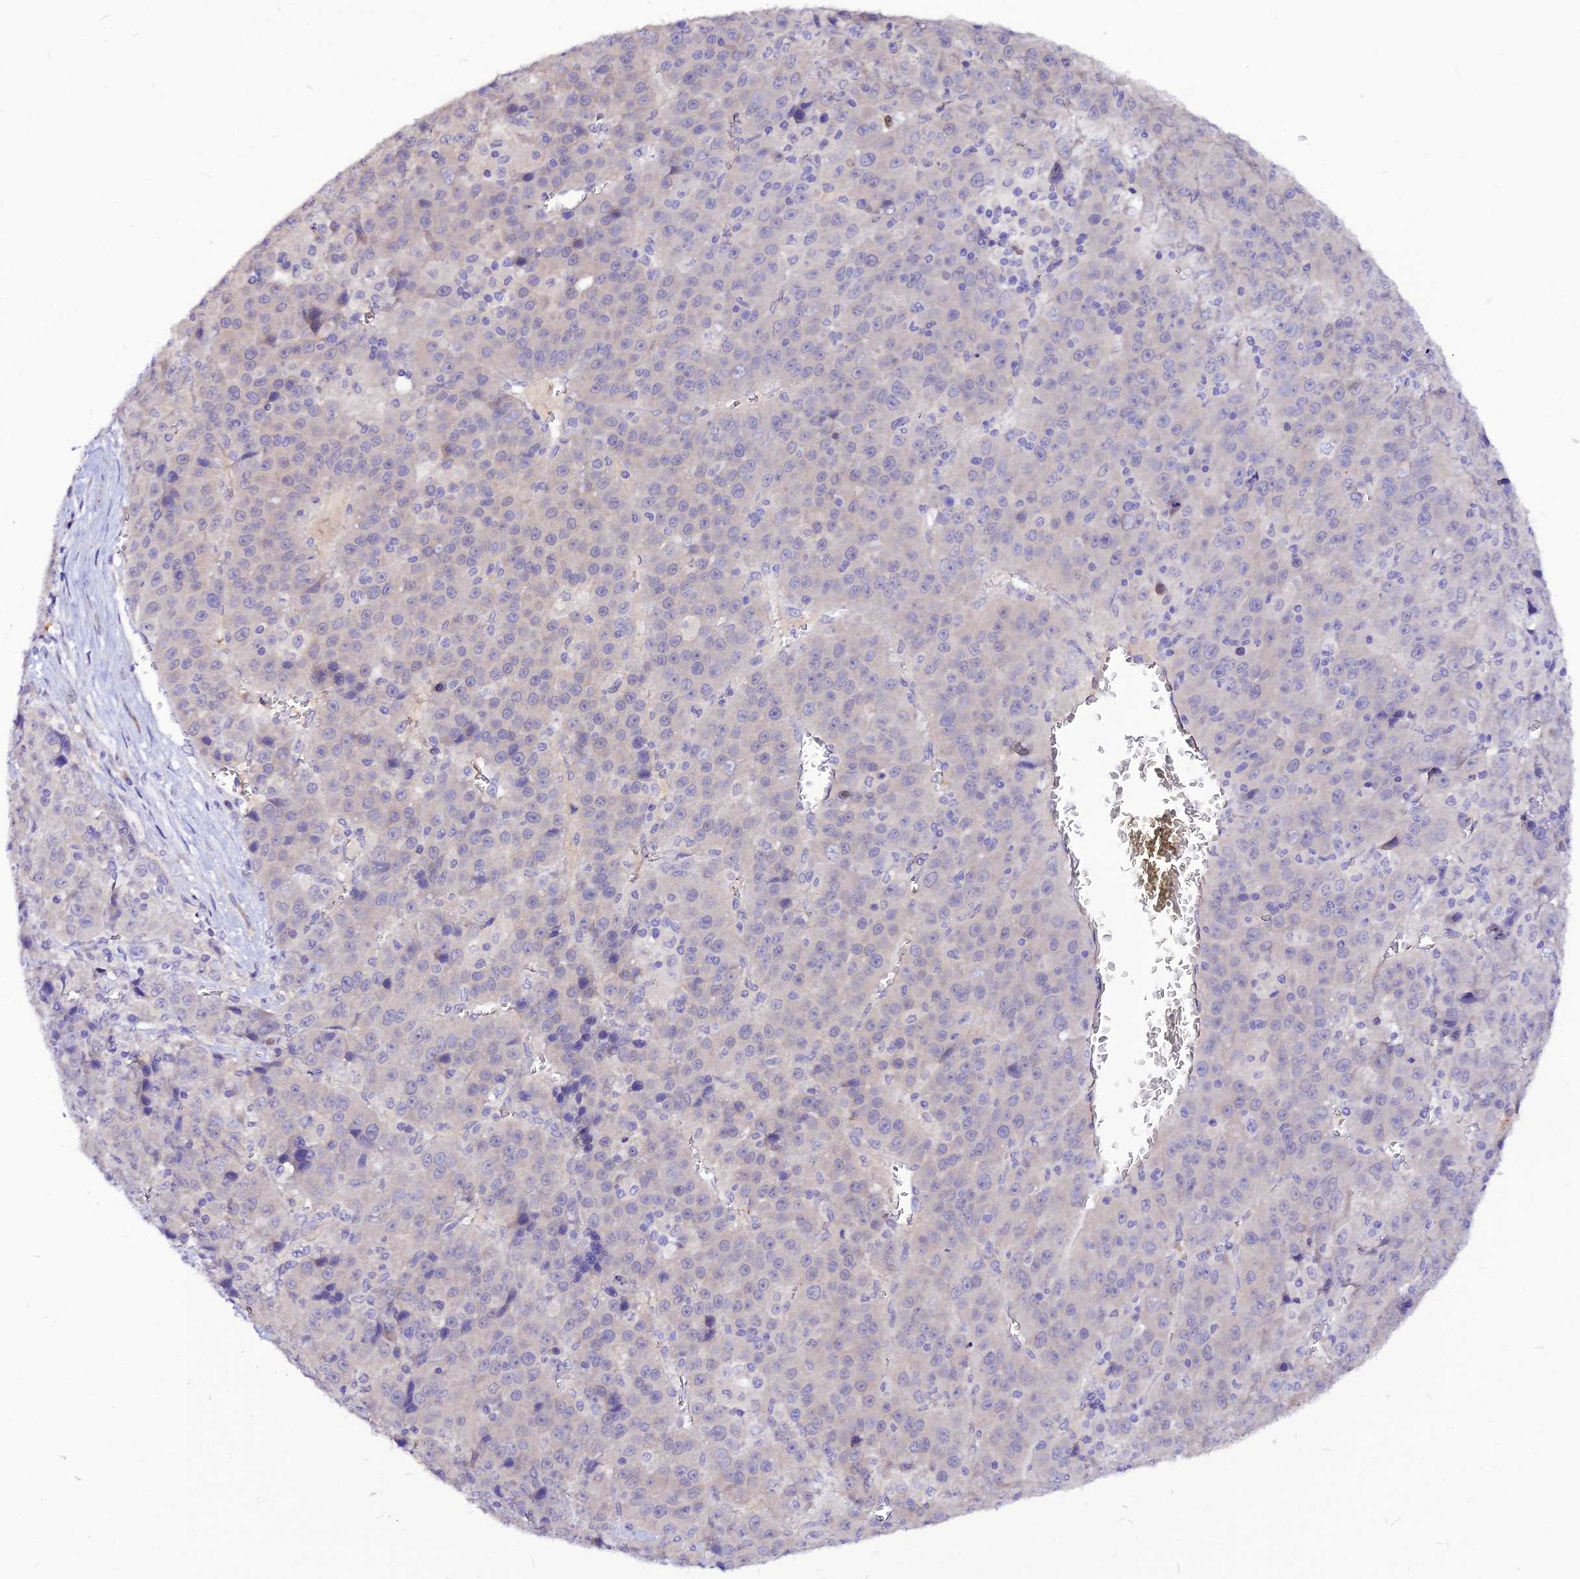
{"staining": {"intensity": "negative", "quantity": "none", "location": "none"}, "tissue": "liver cancer", "cell_type": "Tumor cells", "image_type": "cancer", "snomed": [{"axis": "morphology", "description": "Carcinoma, Hepatocellular, NOS"}, {"axis": "topography", "description": "Liver"}], "caption": "Tumor cells show no significant staining in liver cancer (hepatocellular carcinoma).", "gene": "CZIB", "patient": {"sex": "female", "age": 53}}